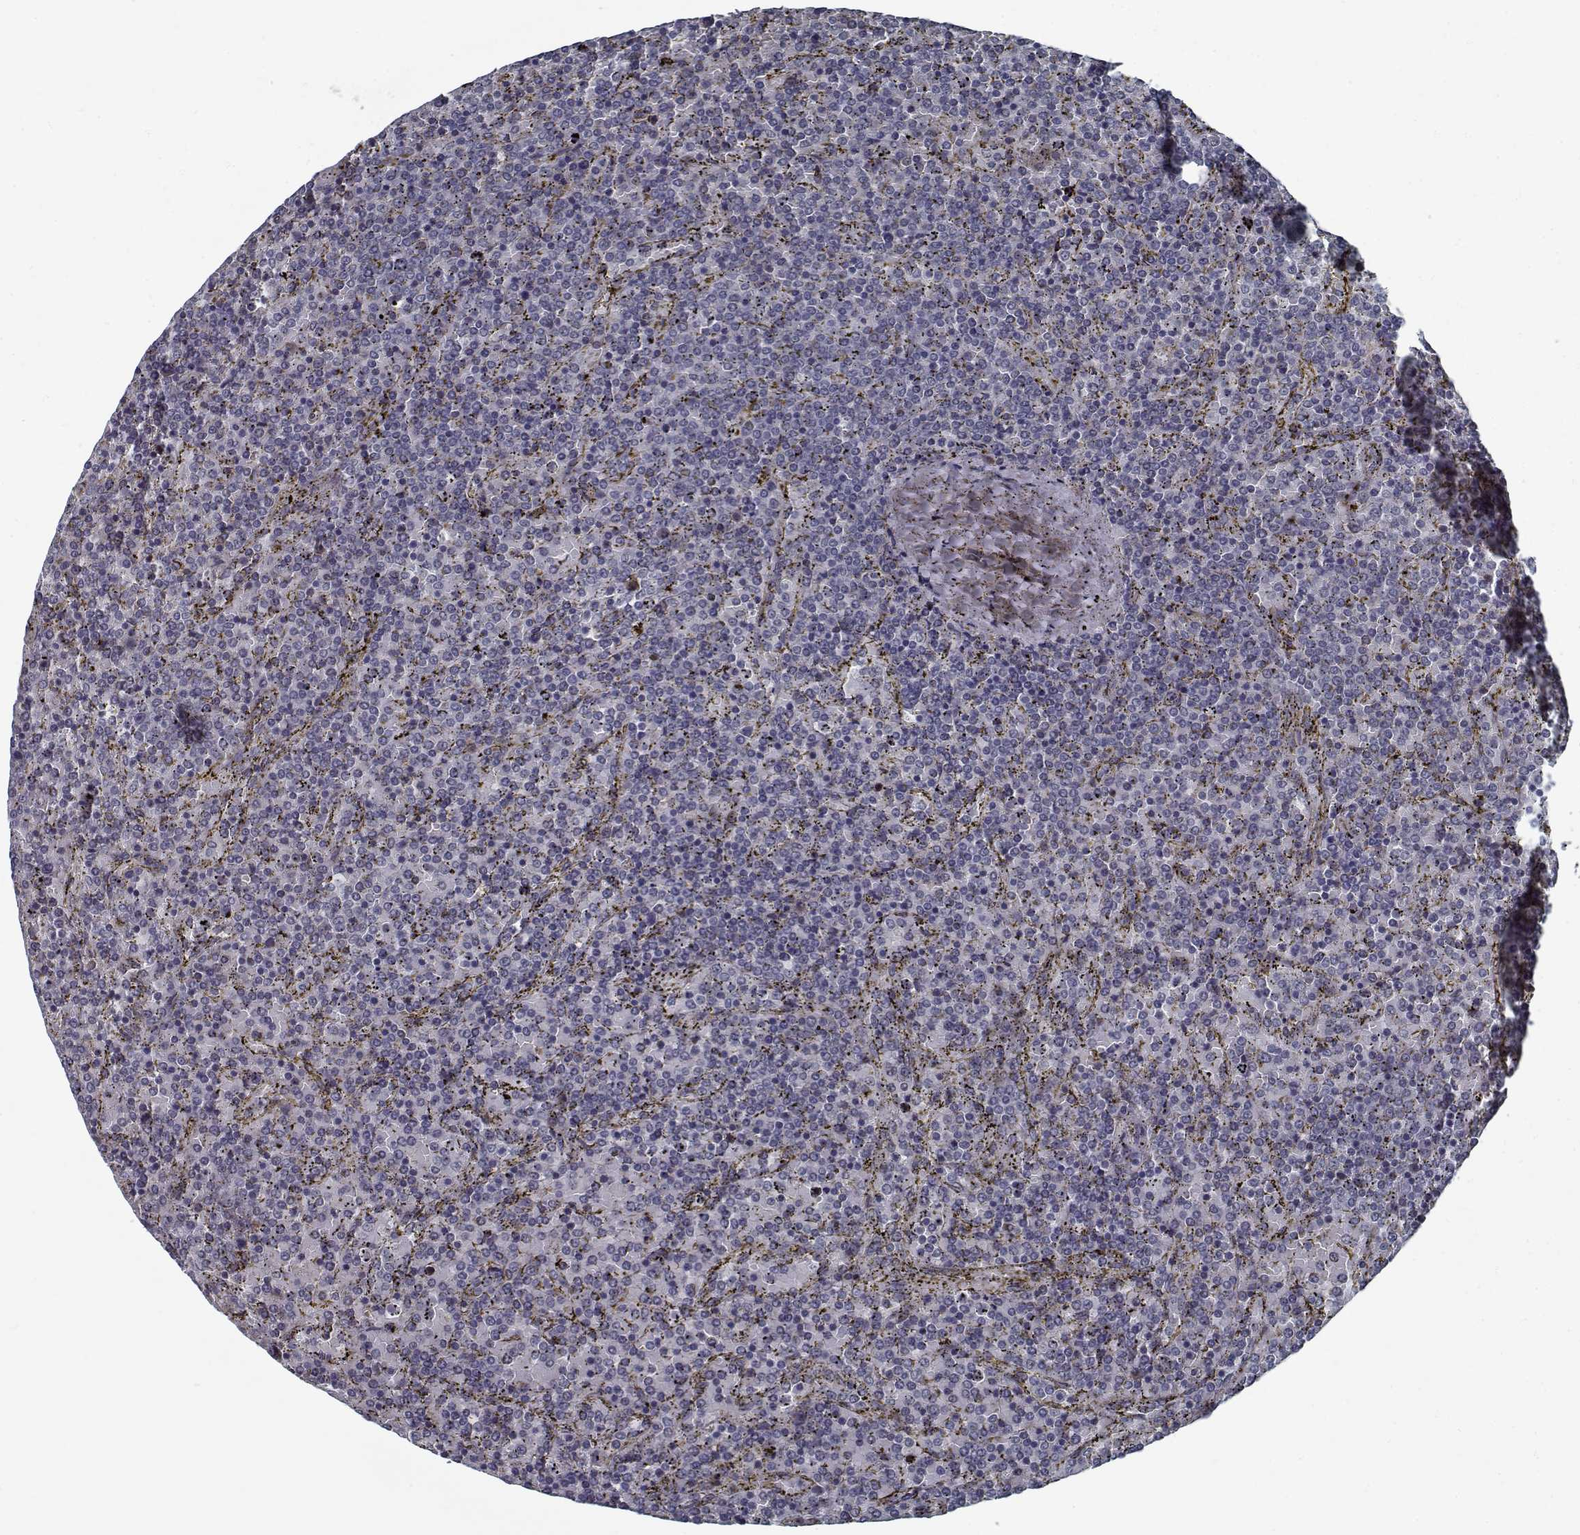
{"staining": {"intensity": "negative", "quantity": "none", "location": "none"}, "tissue": "lymphoma", "cell_type": "Tumor cells", "image_type": "cancer", "snomed": [{"axis": "morphology", "description": "Malignant lymphoma, non-Hodgkin's type, Low grade"}, {"axis": "topography", "description": "Spleen"}], "caption": "Micrograph shows no significant protein expression in tumor cells of low-grade malignant lymphoma, non-Hodgkin's type.", "gene": "NLK", "patient": {"sex": "female", "age": 77}}